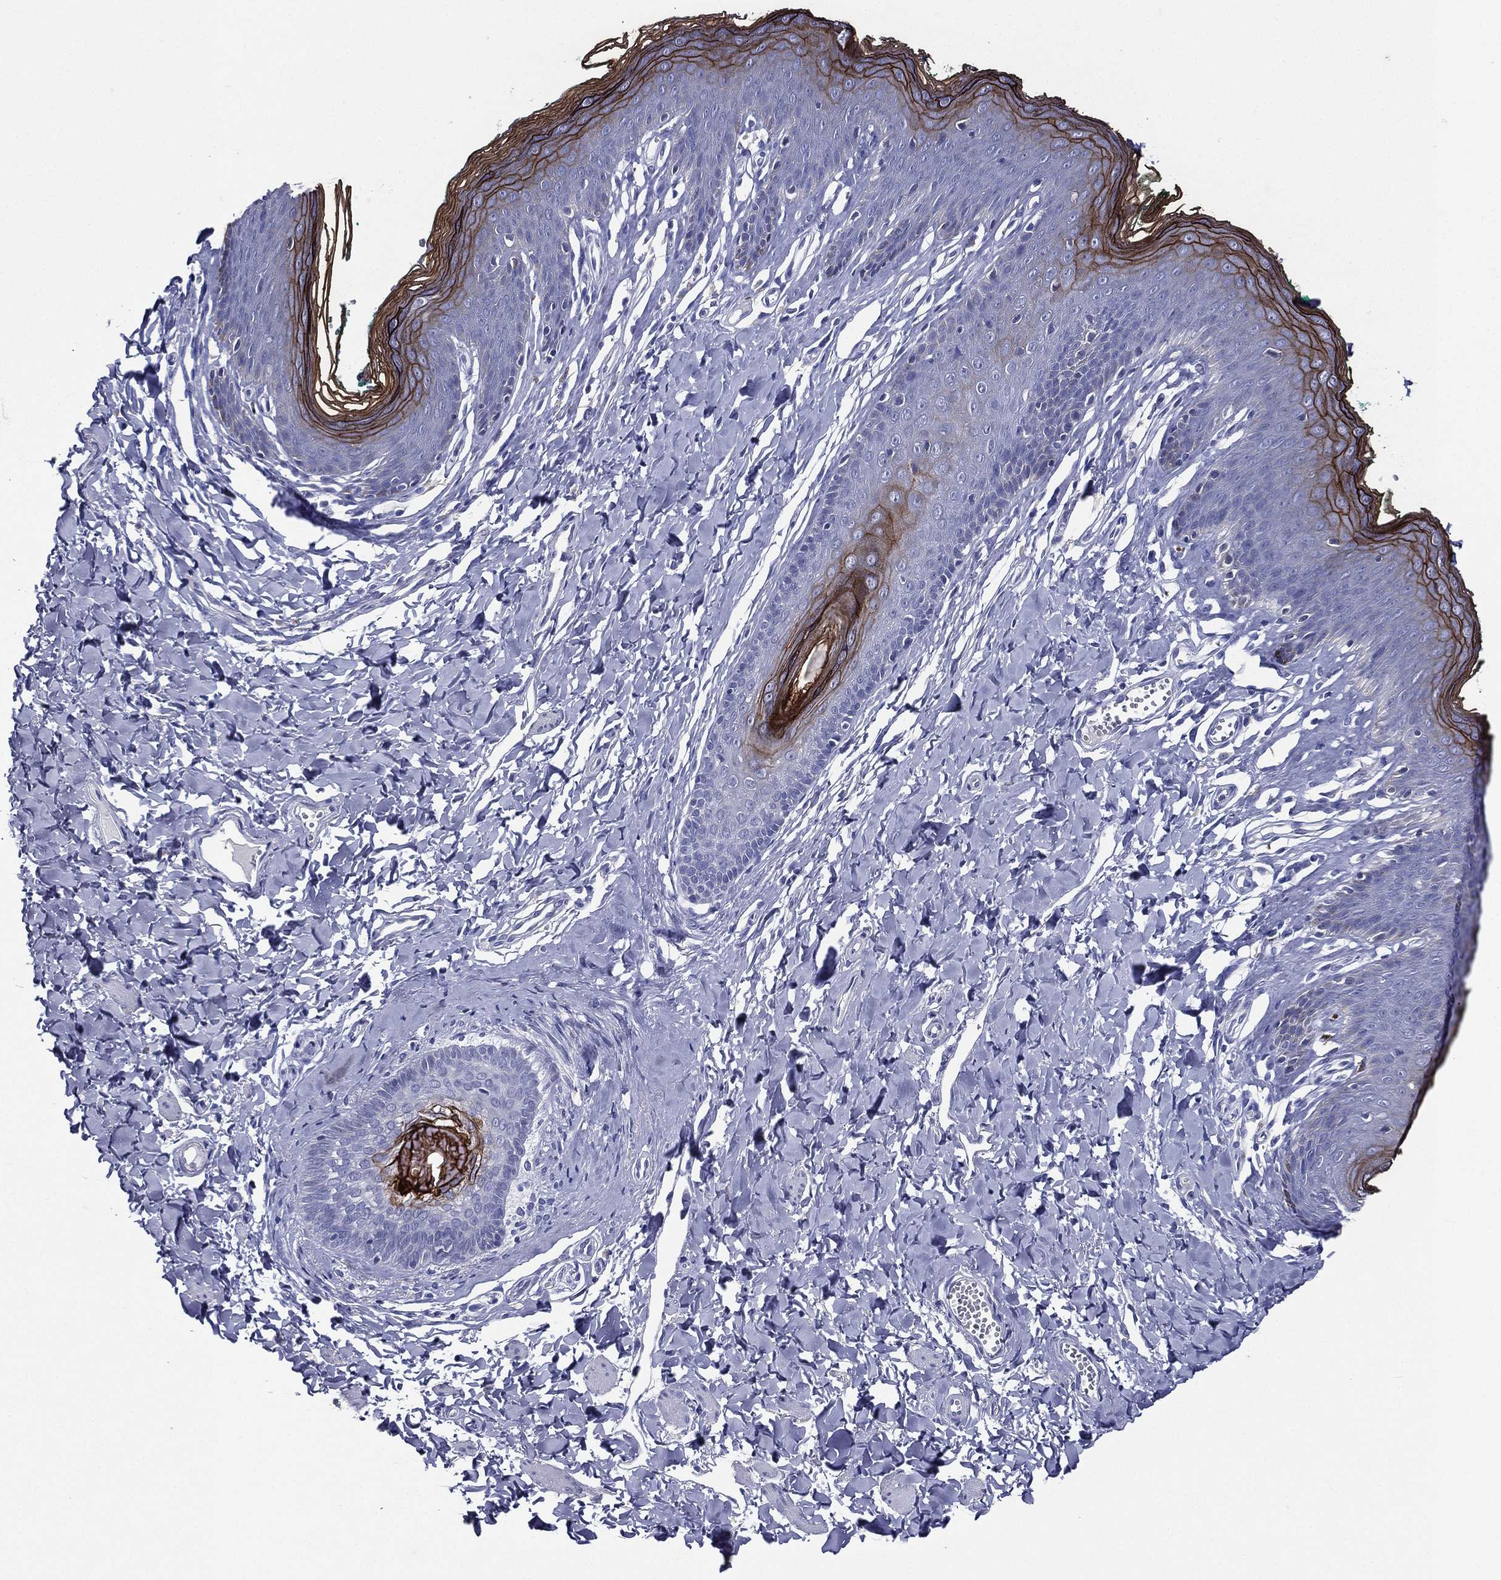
{"staining": {"intensity": "strong", "quantity": "25%-75%", "location": "cytoplasmic/membranous"}, "tissue": "skin", "cell_type": "Epidermal cells", "image_type": "normal", "snomed": [{"axis": "morphology", "description": "Normal tissue, NOS"}, {"axis": "topography", "description": "Vulva"}], "caption": "The image reveals staining of unremarkable skin, revealing strong cytoplasmic/membranous protein positivity (brown color) within epidermal cells. (Brightfield microscopy of DAB IHC at high magnification).", "gene": "TGM1", "patient": {"sex": "female", "age": 66}}